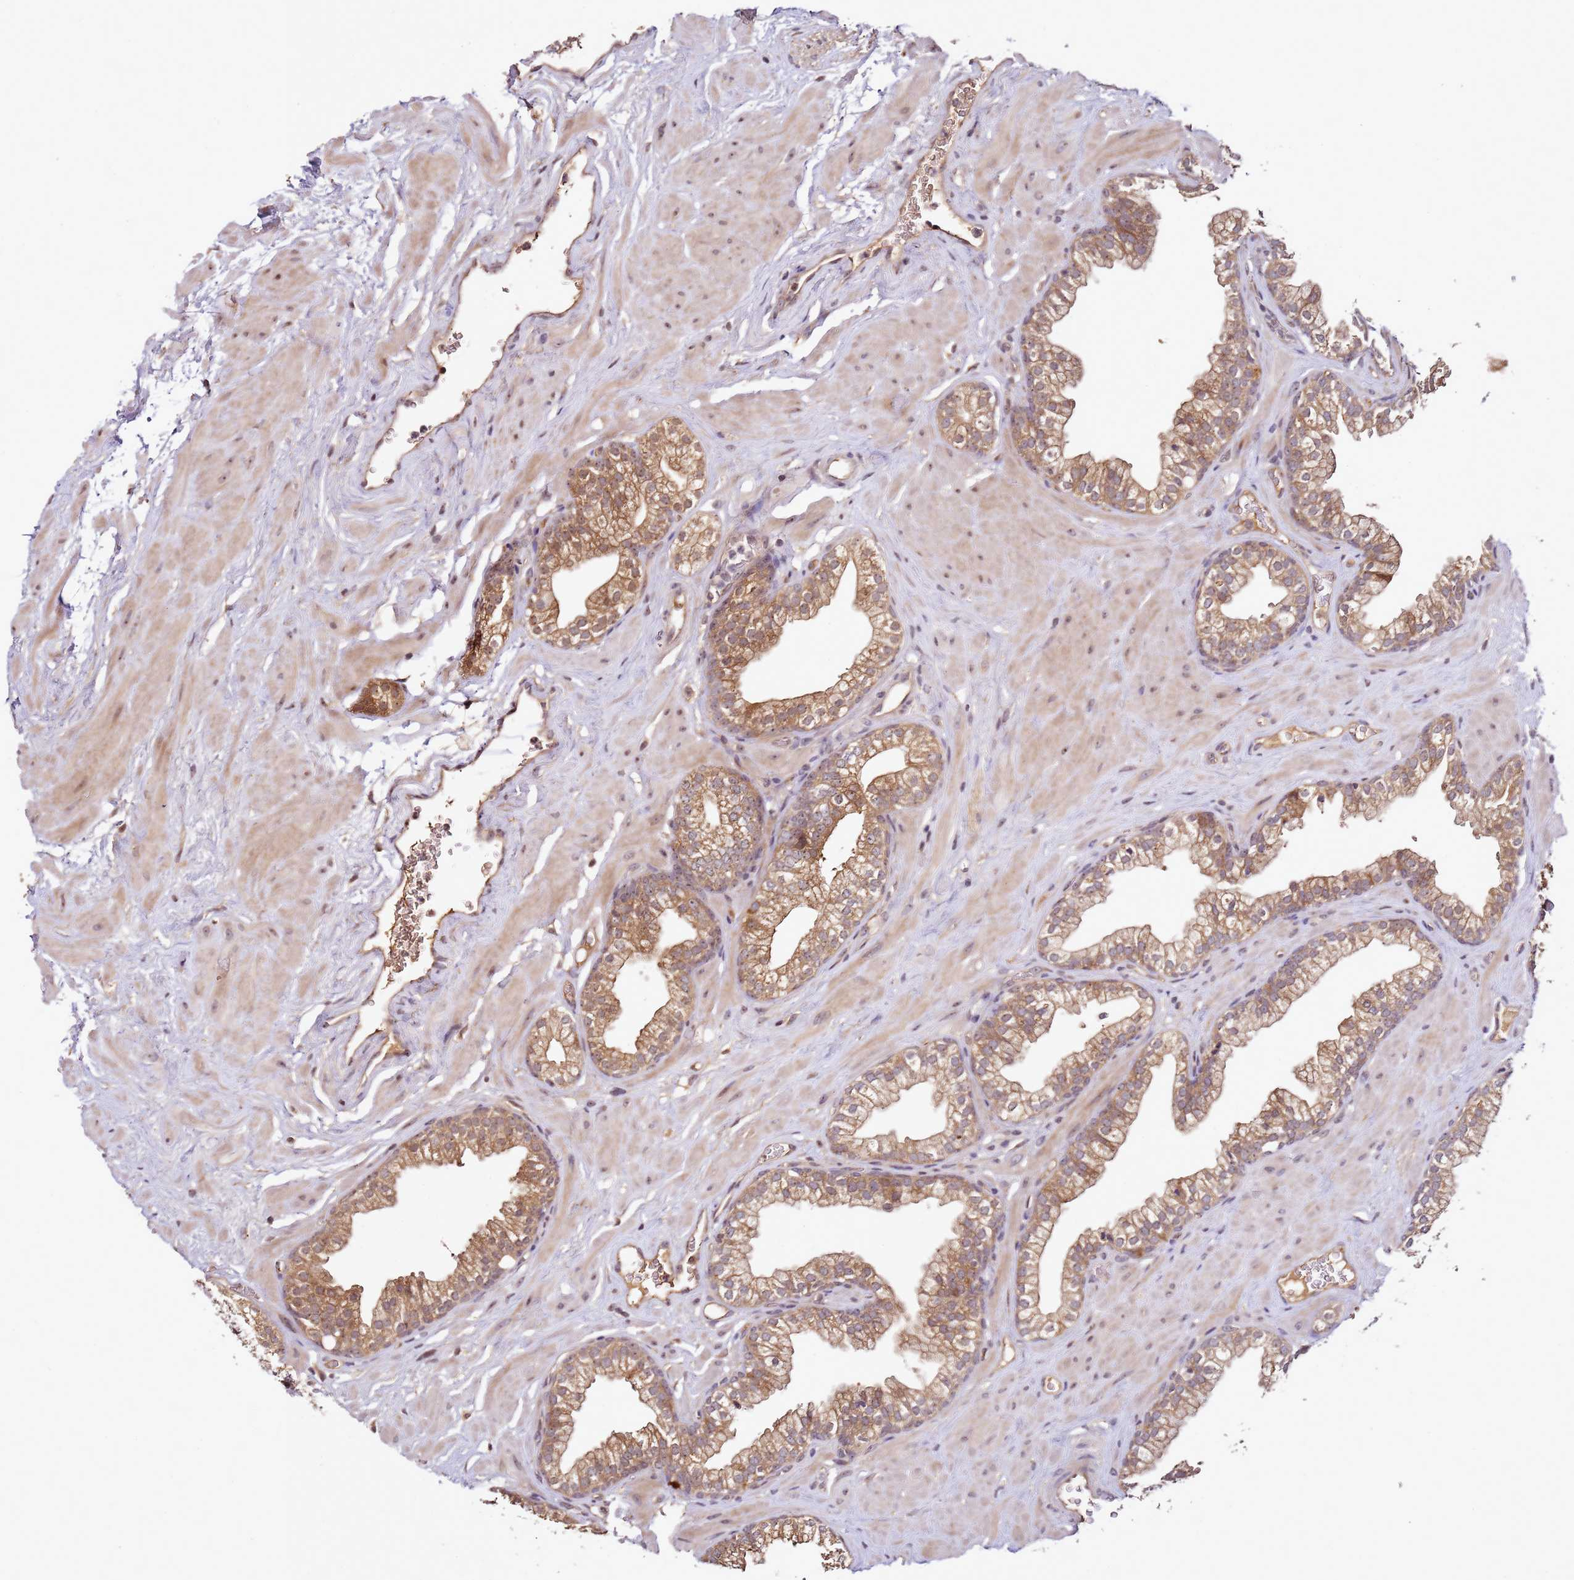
{"staining": {"intensity": "moderate", "quantity": ">75%", "location": "cytoplasmic/membranous"}, "tissue": "prostate", "cell_type": "Glandular cells", "image_type": "normal", "snomed": [{"axis": "morphology", "description": "Normal tissue, NOS"}, {"axis": "morphology", "description": "Urothelial carcinoma, Low grade"}, {"axis": "topography", "description": "Urinary bladder"}, {"axis": "topography", "description": "Prostate"}], "caption": "Protein staining of unremarkable prostate demonstrates moderate cytoplasmic/membranous staining in about >75% of glandular cells. (DAB IHC, brown staining for protein, blue staining for nuclei).", "gene": "DDX27", "patient": {"sex": "male", "age": 60}}